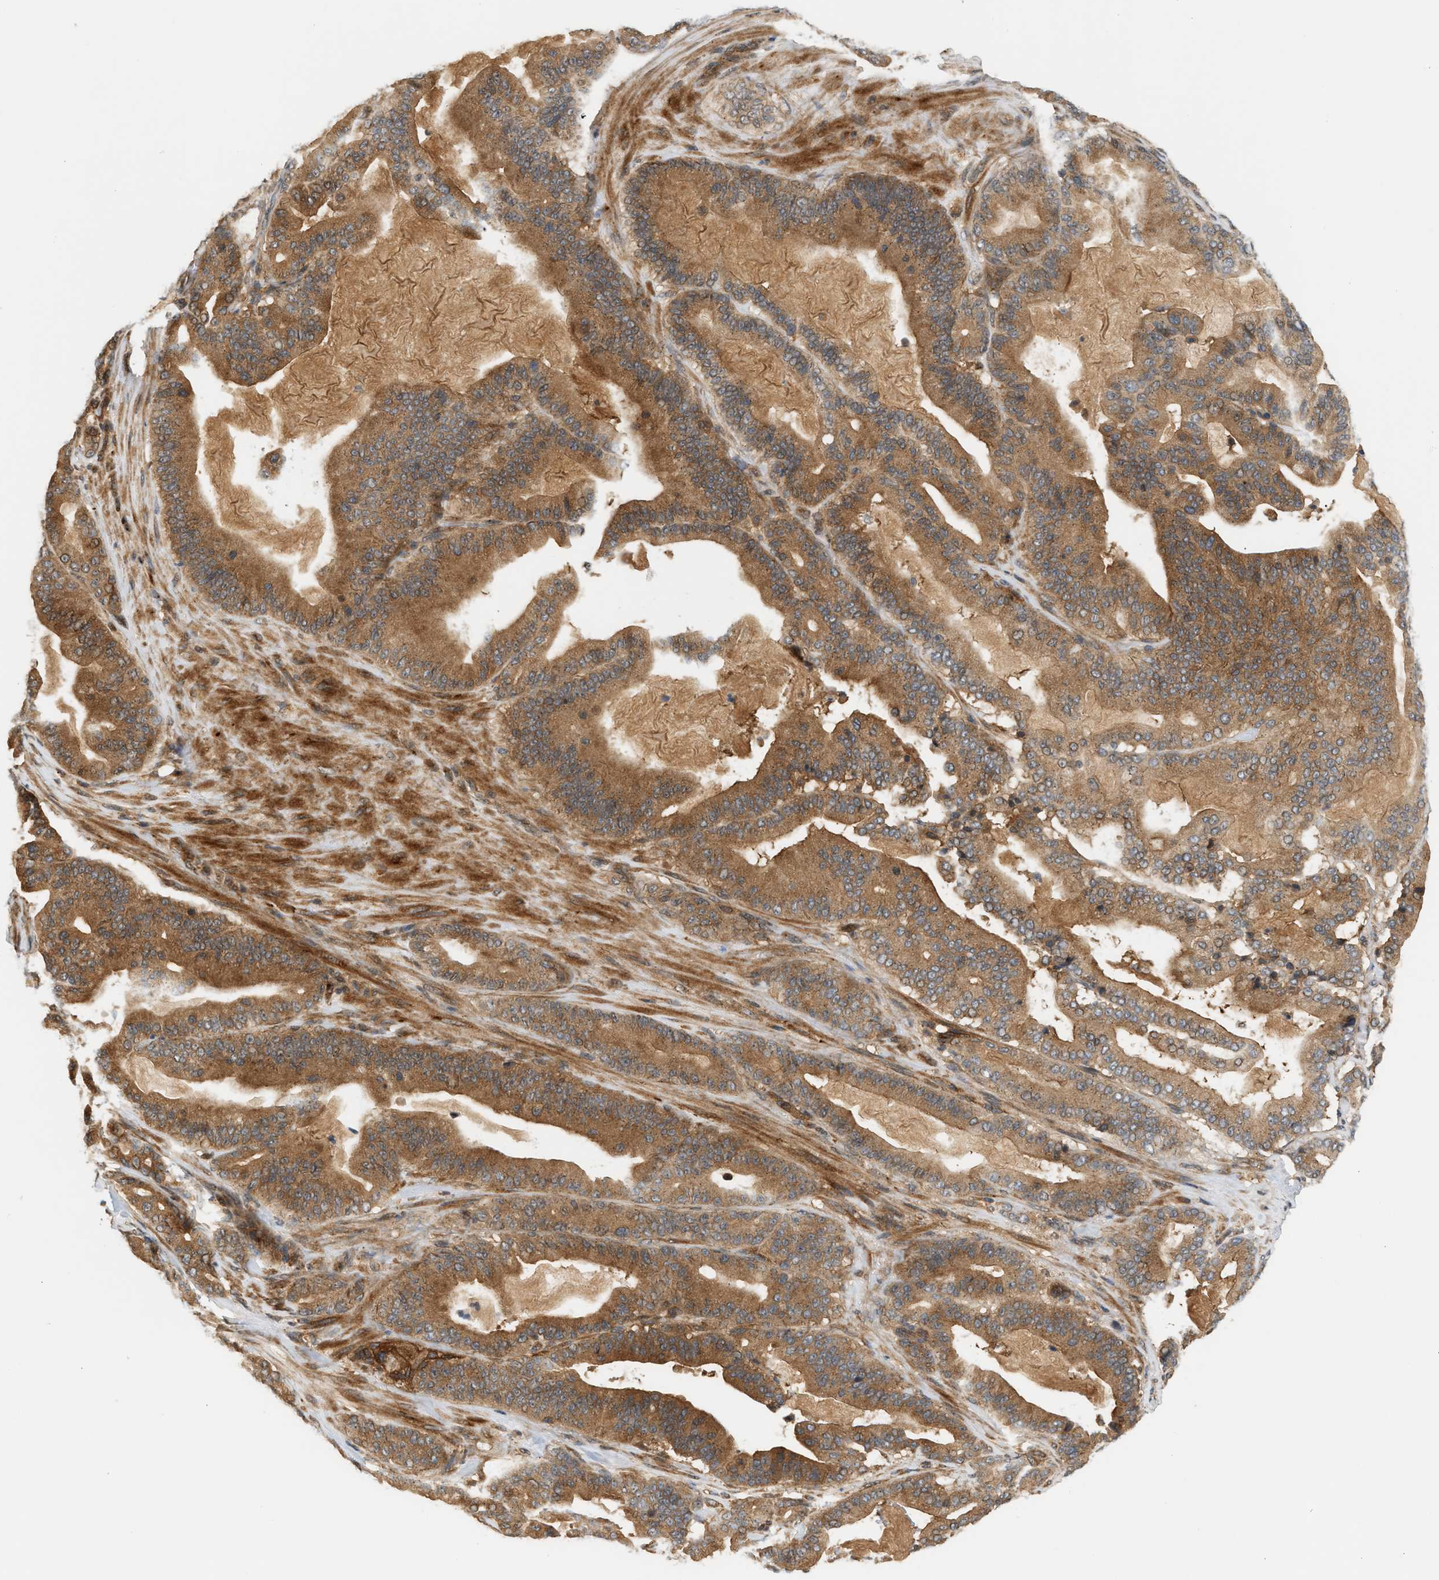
{"staining": {"intensity": "moderate", "quantity": ">75%", "location": "cytoplasmic/membranous"}, "tissue": "pancreatic cancer", "cell_type": "Tumor cells", "image_type": "cancer", "snomed": [{"axis": "morphology", "description": "Adenocarcinoma, NOS"}, {"axis": "topography", "description": "Pancreas"}], "caption": "Protein staining reveals moderate cytoplasmic/membranous staining in approximately >75% of tumor cells in adenocarcinoma (pancreatic).", "gene": "MAP2K5", "patient": {"sex": "male", "age": 63}}